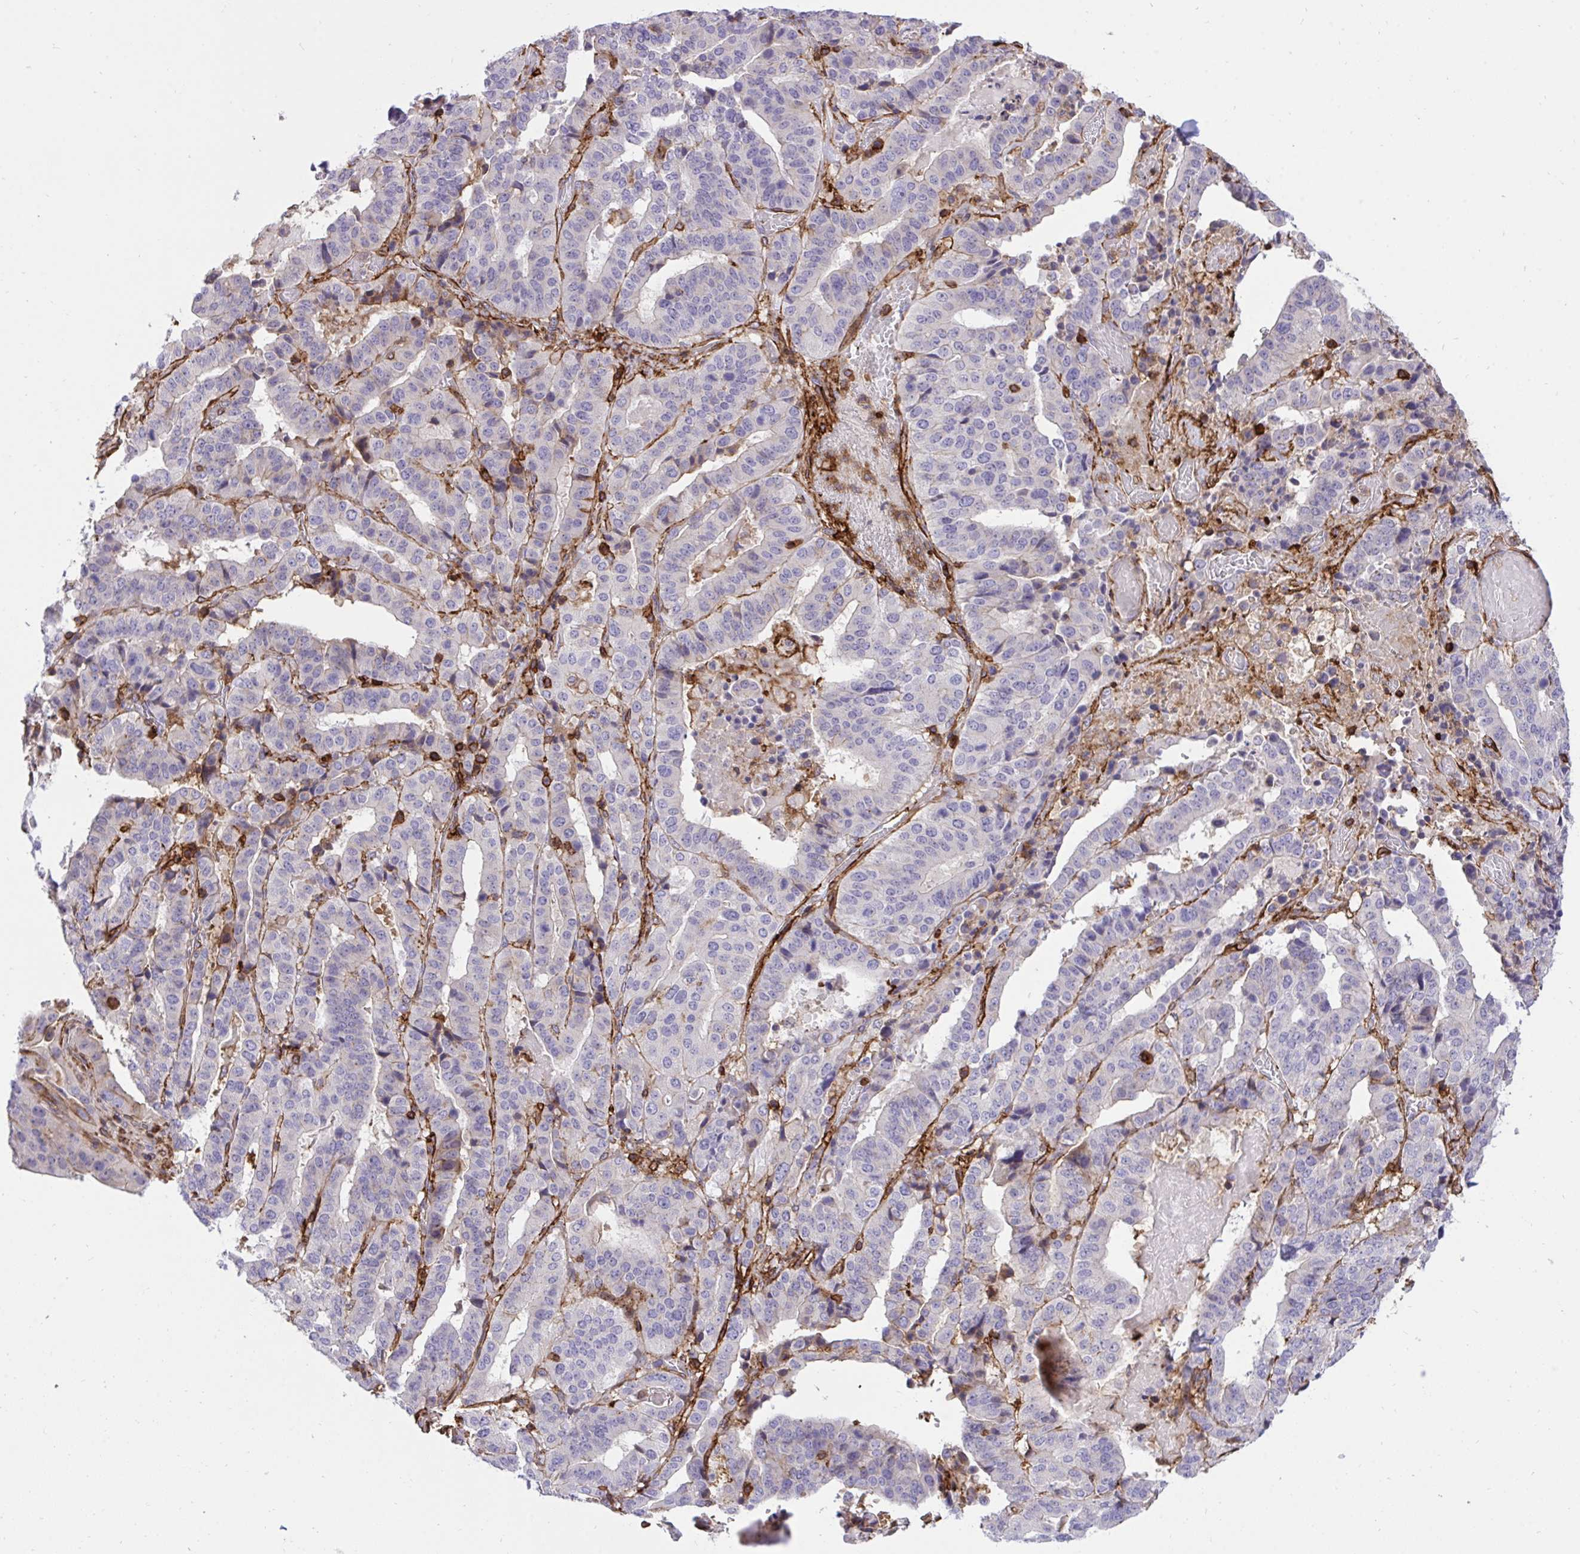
{"staining": {"intensity": "negative", "quantity": "none", "location": "none"}, "tissue": "stomach cancer", "cell_type": "Tumor cells", "image_type": "cancer", "snomed": [{"axis": "morphology", "description": "Adenocarcinoma, NOS"}, {"axis": "topography", "description": "Stomach"}], "caption": "Stomach cancer stained for a protein using immunohistochemistry (IHC) exhibits no expression tumor cells.", "gene": "ERI1", "patient": {"sex": "male", "age": 48}}